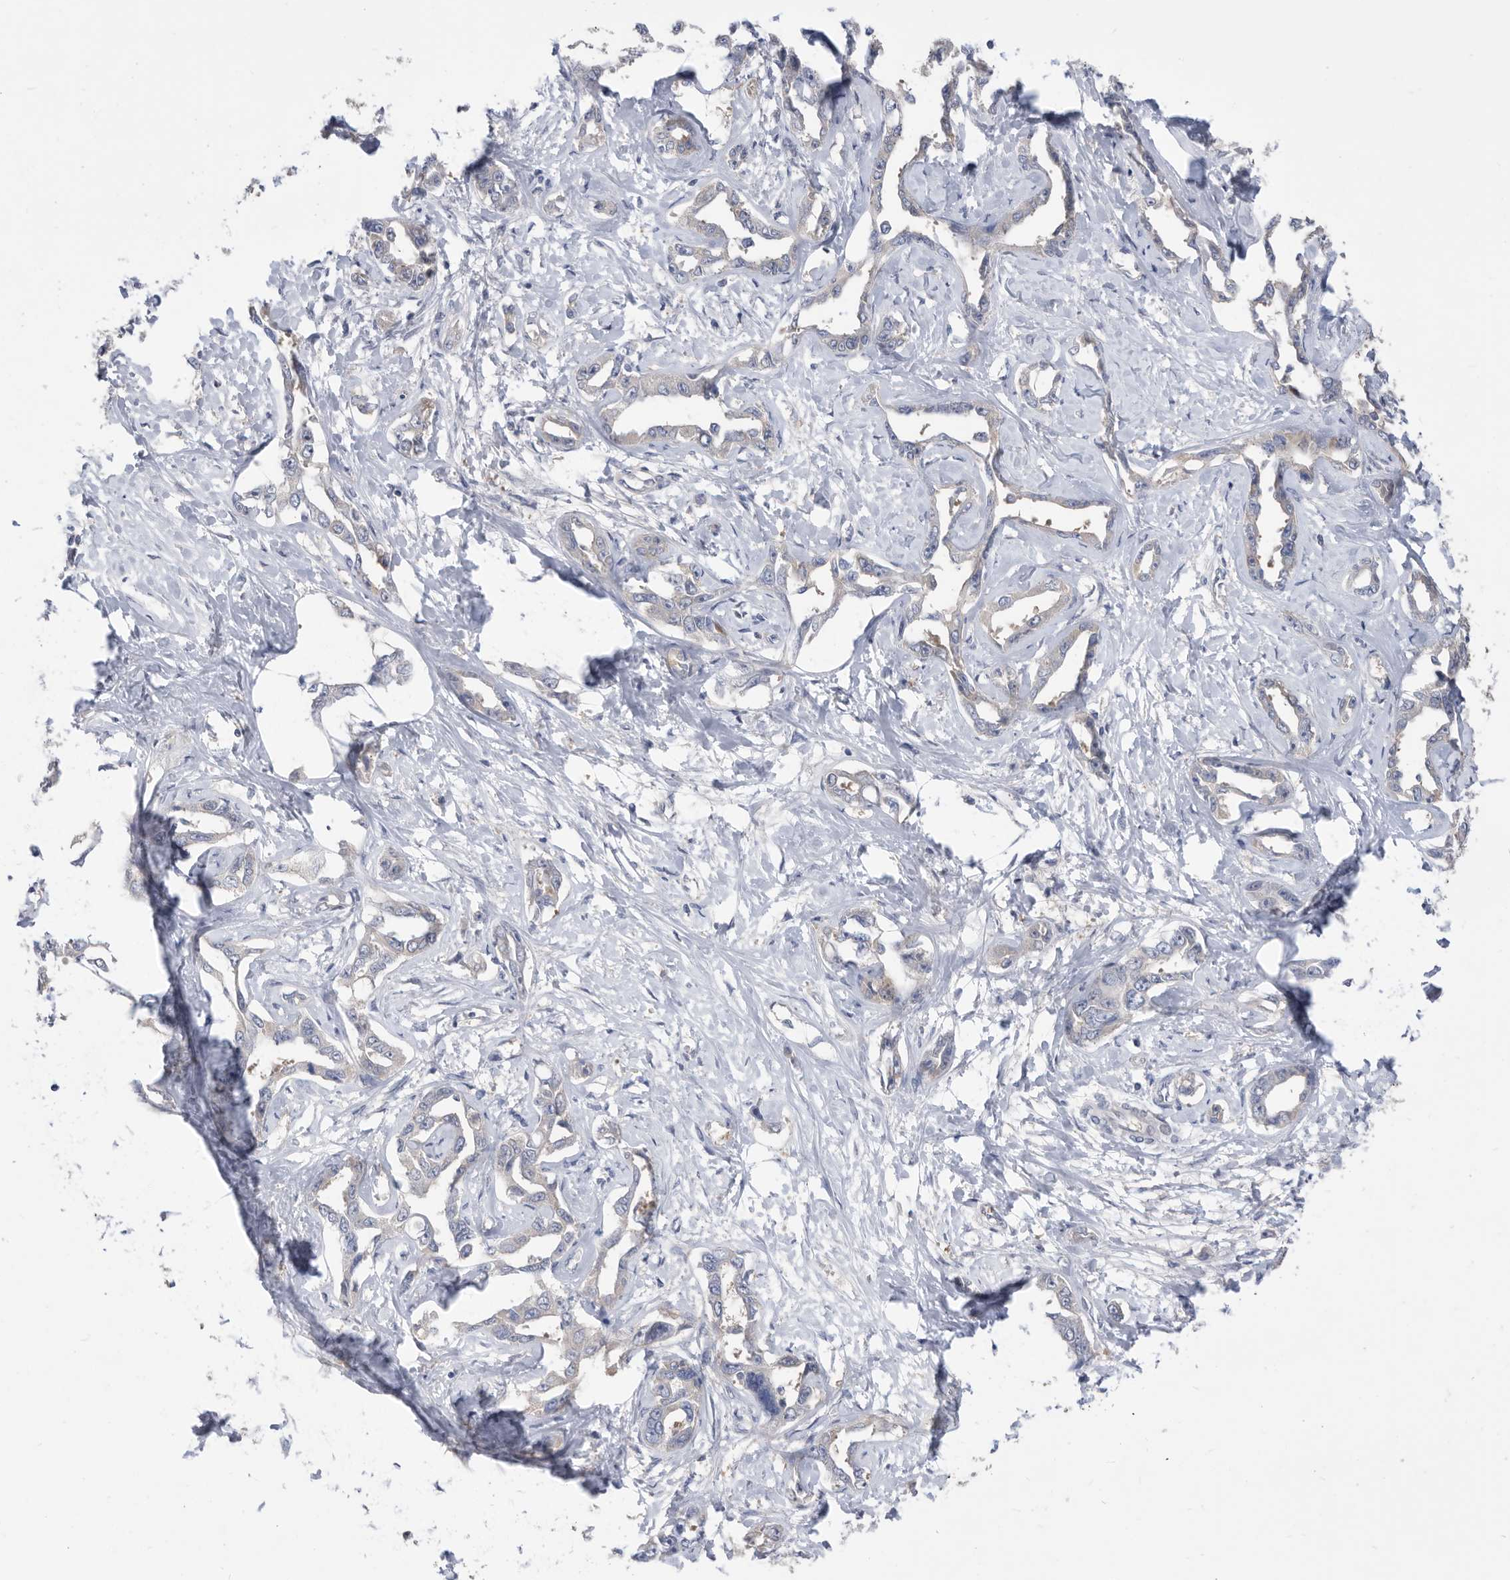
{"staining": {"intensity": "negative", "quantity": "none", "location": "none"}, "tissue": "liver cancer", "cell_type": "Tumor cells", "image_type": "cancer", "snomed": [{"axis": "morphology", "description": "Cholangiocarcinoma"}, {"axis": "topography", "description": "Liver"}], "caption": "High magnification brightfield microscopy of cholangiocarcinoma (liver) stained with DAB (brown) and counterstained with hematoxylin (blue): tumor cells show no significant expression. (DAB immunohistochemistry (IHC) with hematoxylin counter stain).", "gene": "CCT4", "patient": {"sex": "male", "age": 59}}